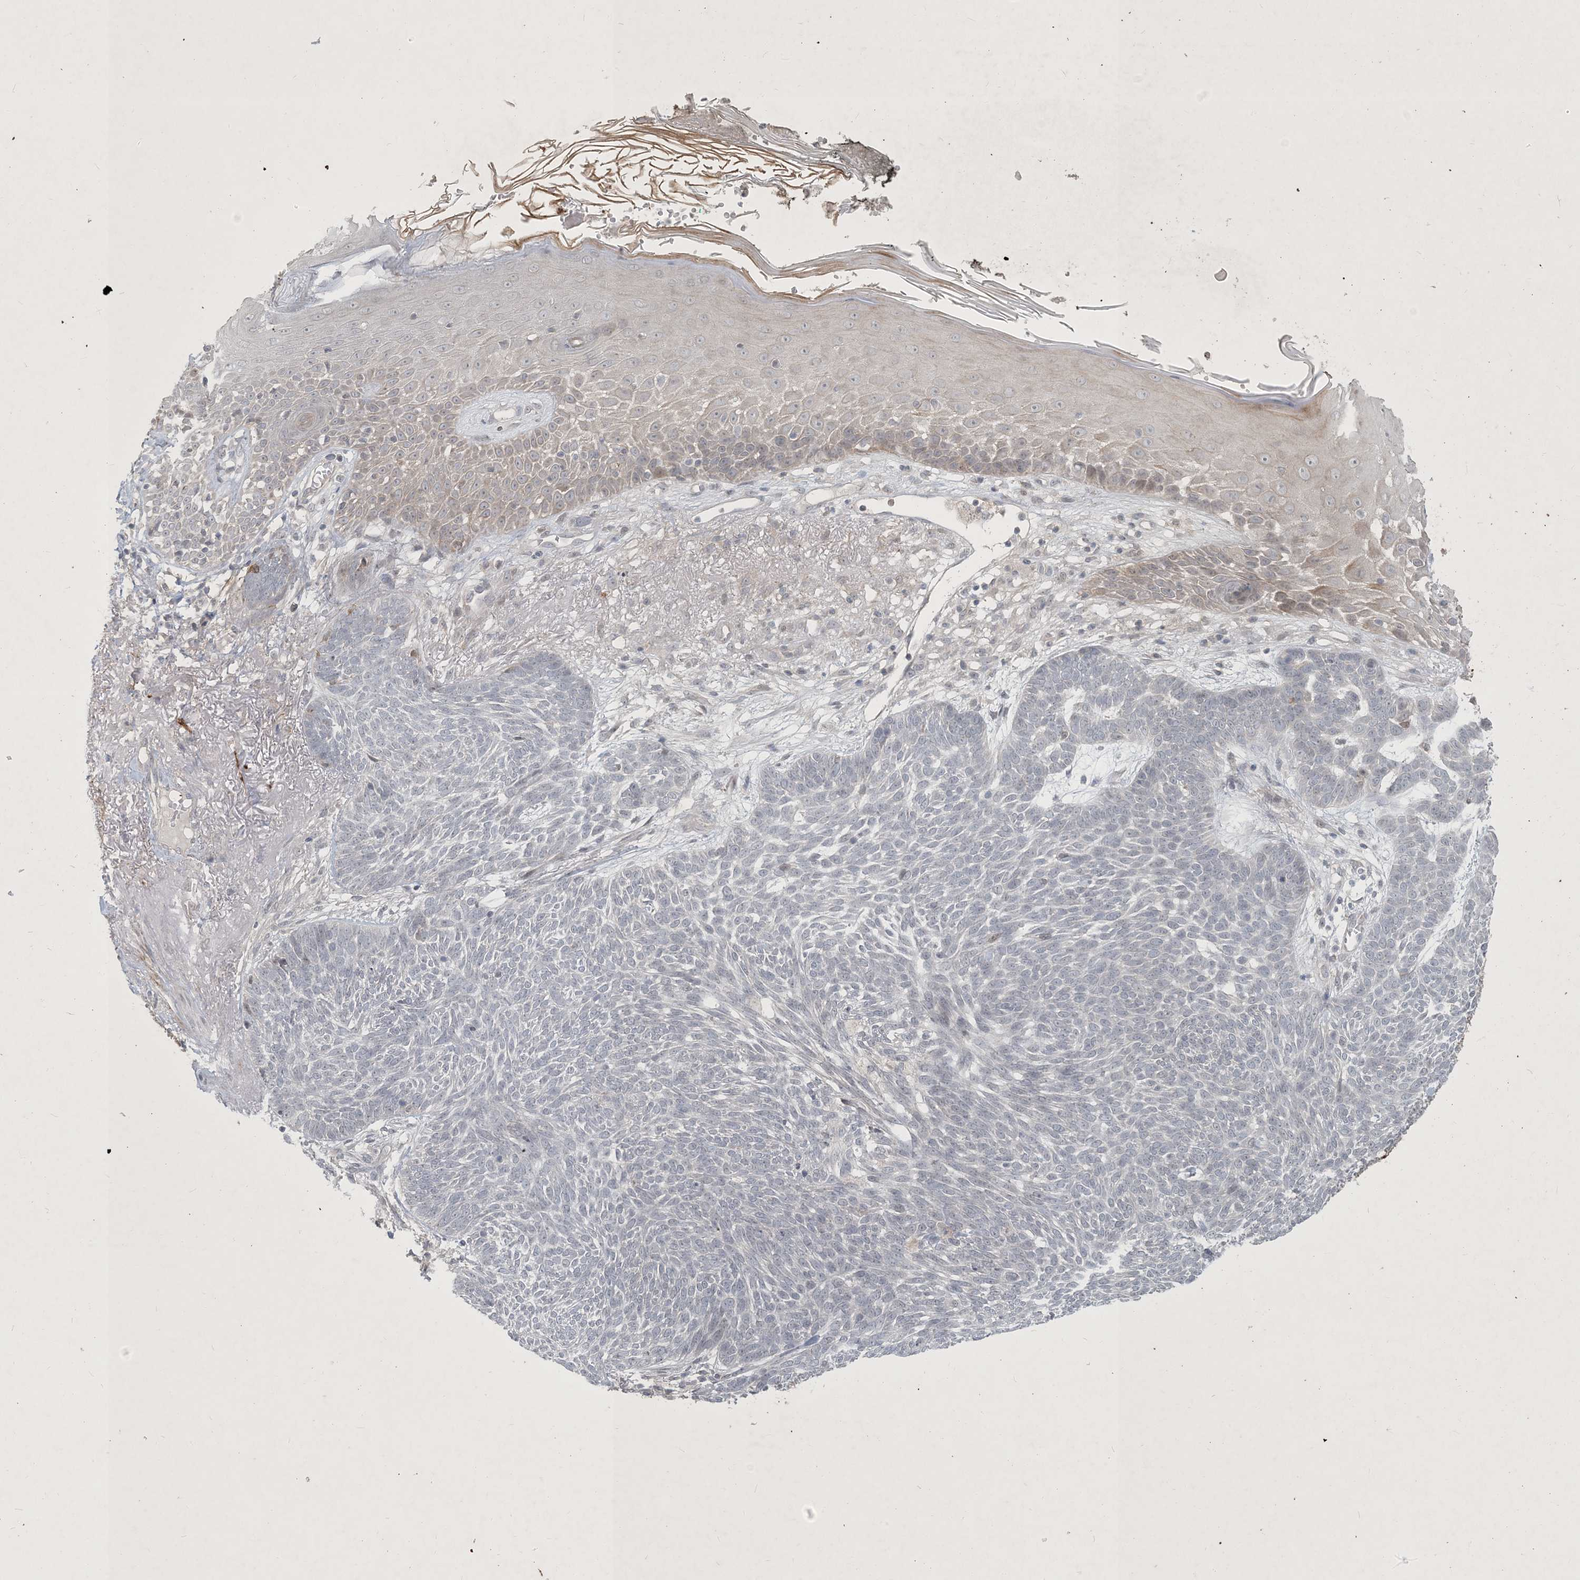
{"staining": {"intensity": "negative", "quantity": "none", "location": "none"}, "tissue": "skin cancer", "cell_type": "Tumor cells", "image_type": "cancer", "snomed": [{"axis": "morphology", "description": "Normal tissue, NOS"}, {"axis": "morphology", "description": "Basal cell carcinoma"}, {"axis": "topography", "description": "Skin"}], "caption": "Protein analysis of skin cancer displays no significant expression in tumor cells. (Brightfield microscopy of DAB immunohistochemistry (IHC) at high magnification).", "gene": "CDS1", "patient": {"sex": "male", "age": 64}}